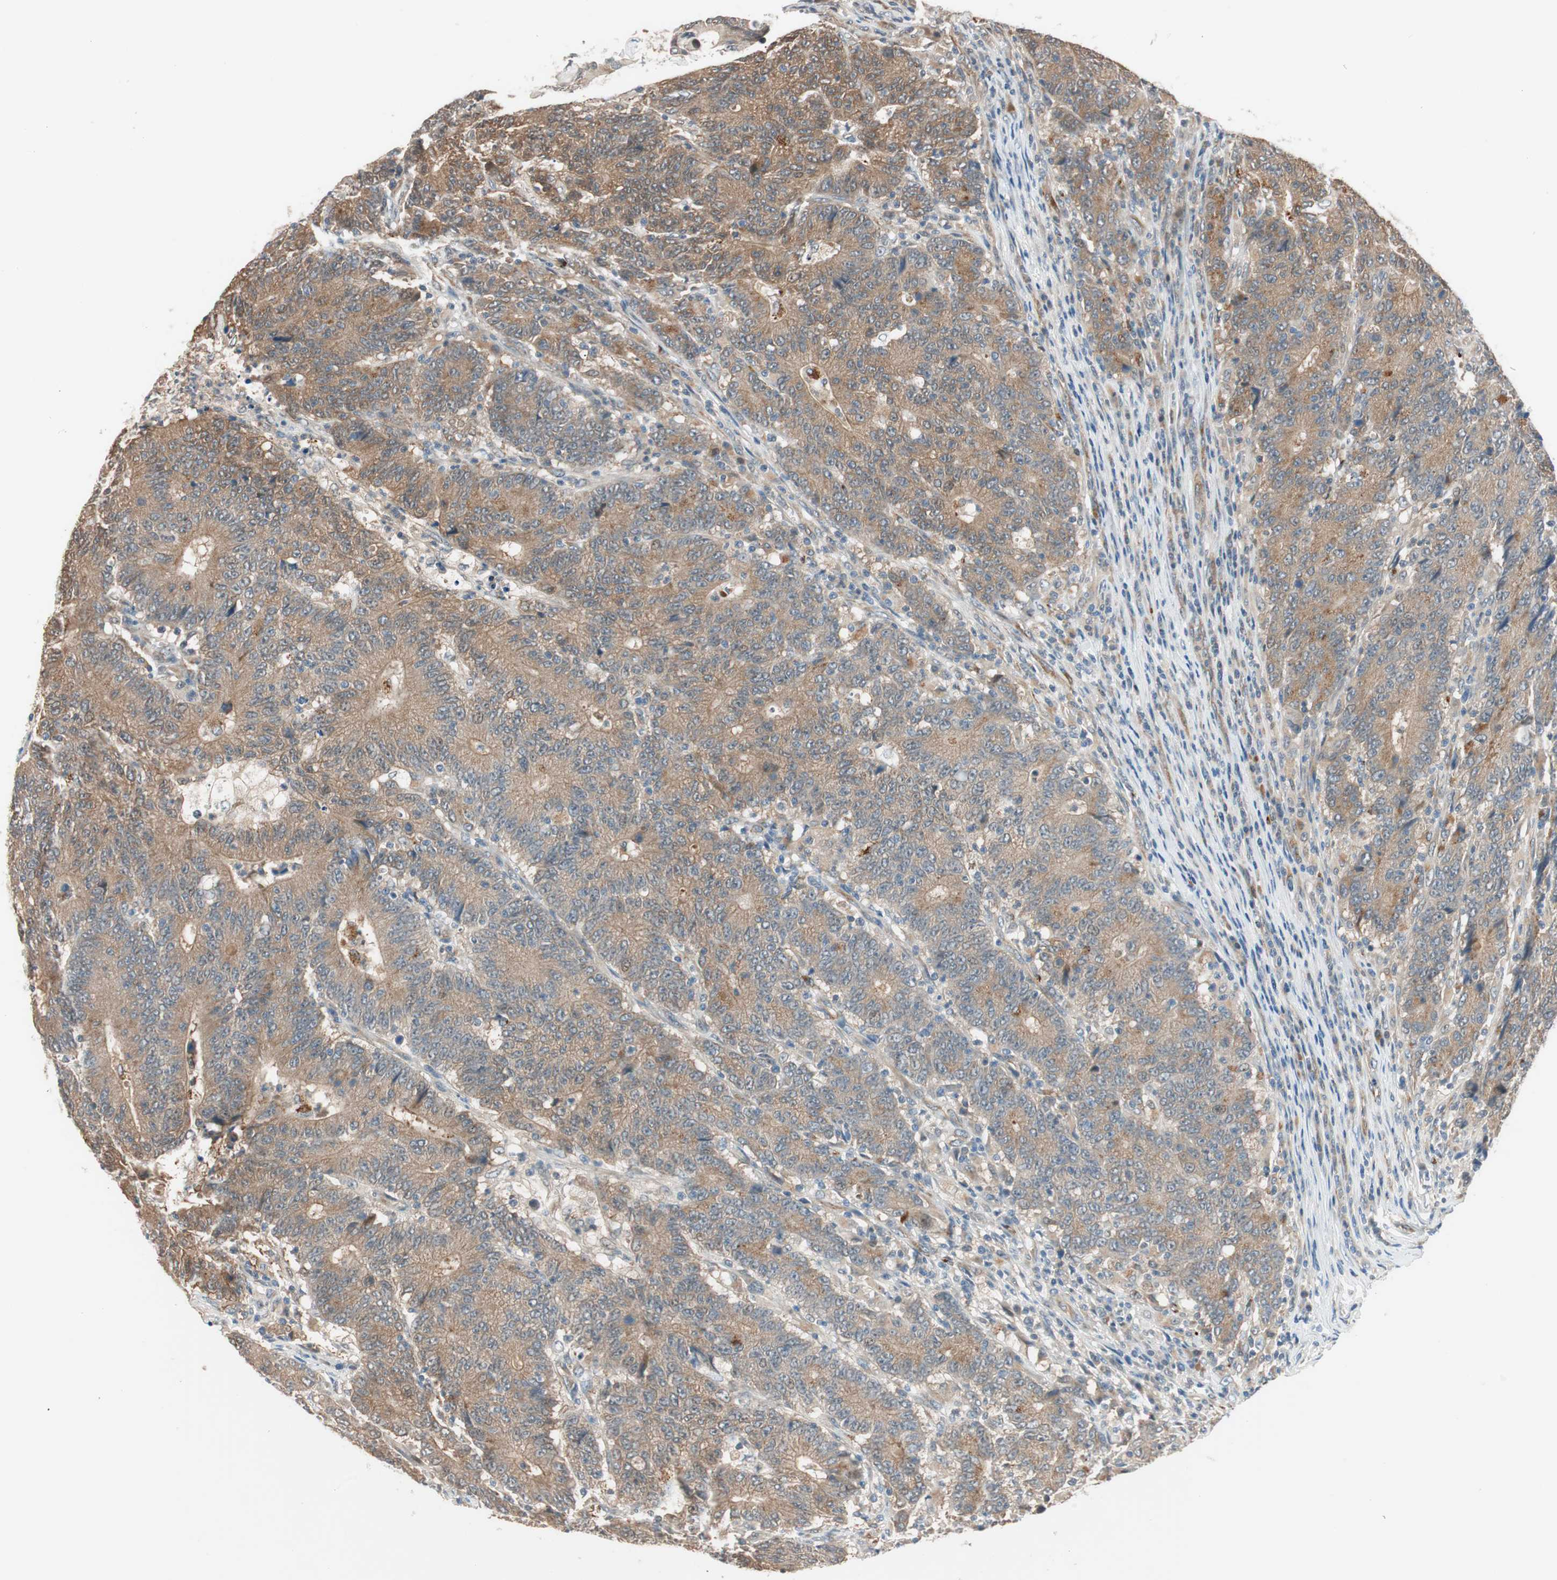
{"staining": {"intensity": "weak", "quantity": ">75%", "location": "cytoplasmic/membranous"}, "tissue": "colorectal cancer", "cell_type": "Tumor cells", "image_type": "cancer", "snomed": [{"axis": "morphology", "description": "Normal tissue, NOS"}, {"axis": "morphology", "description": "Adenocarcinoma, NOS"}, {"axis": "topography", "description": "Colon"}], "caption": "Colorectal adenocarcinoma tissue demonstrates weak cytoplasmic/membranous staining in approximately >75% of tumor cells, visualized by immunohistochemistry.", "gene": "PIK3R3", "patient": {"sex": "female", "age": 75}}